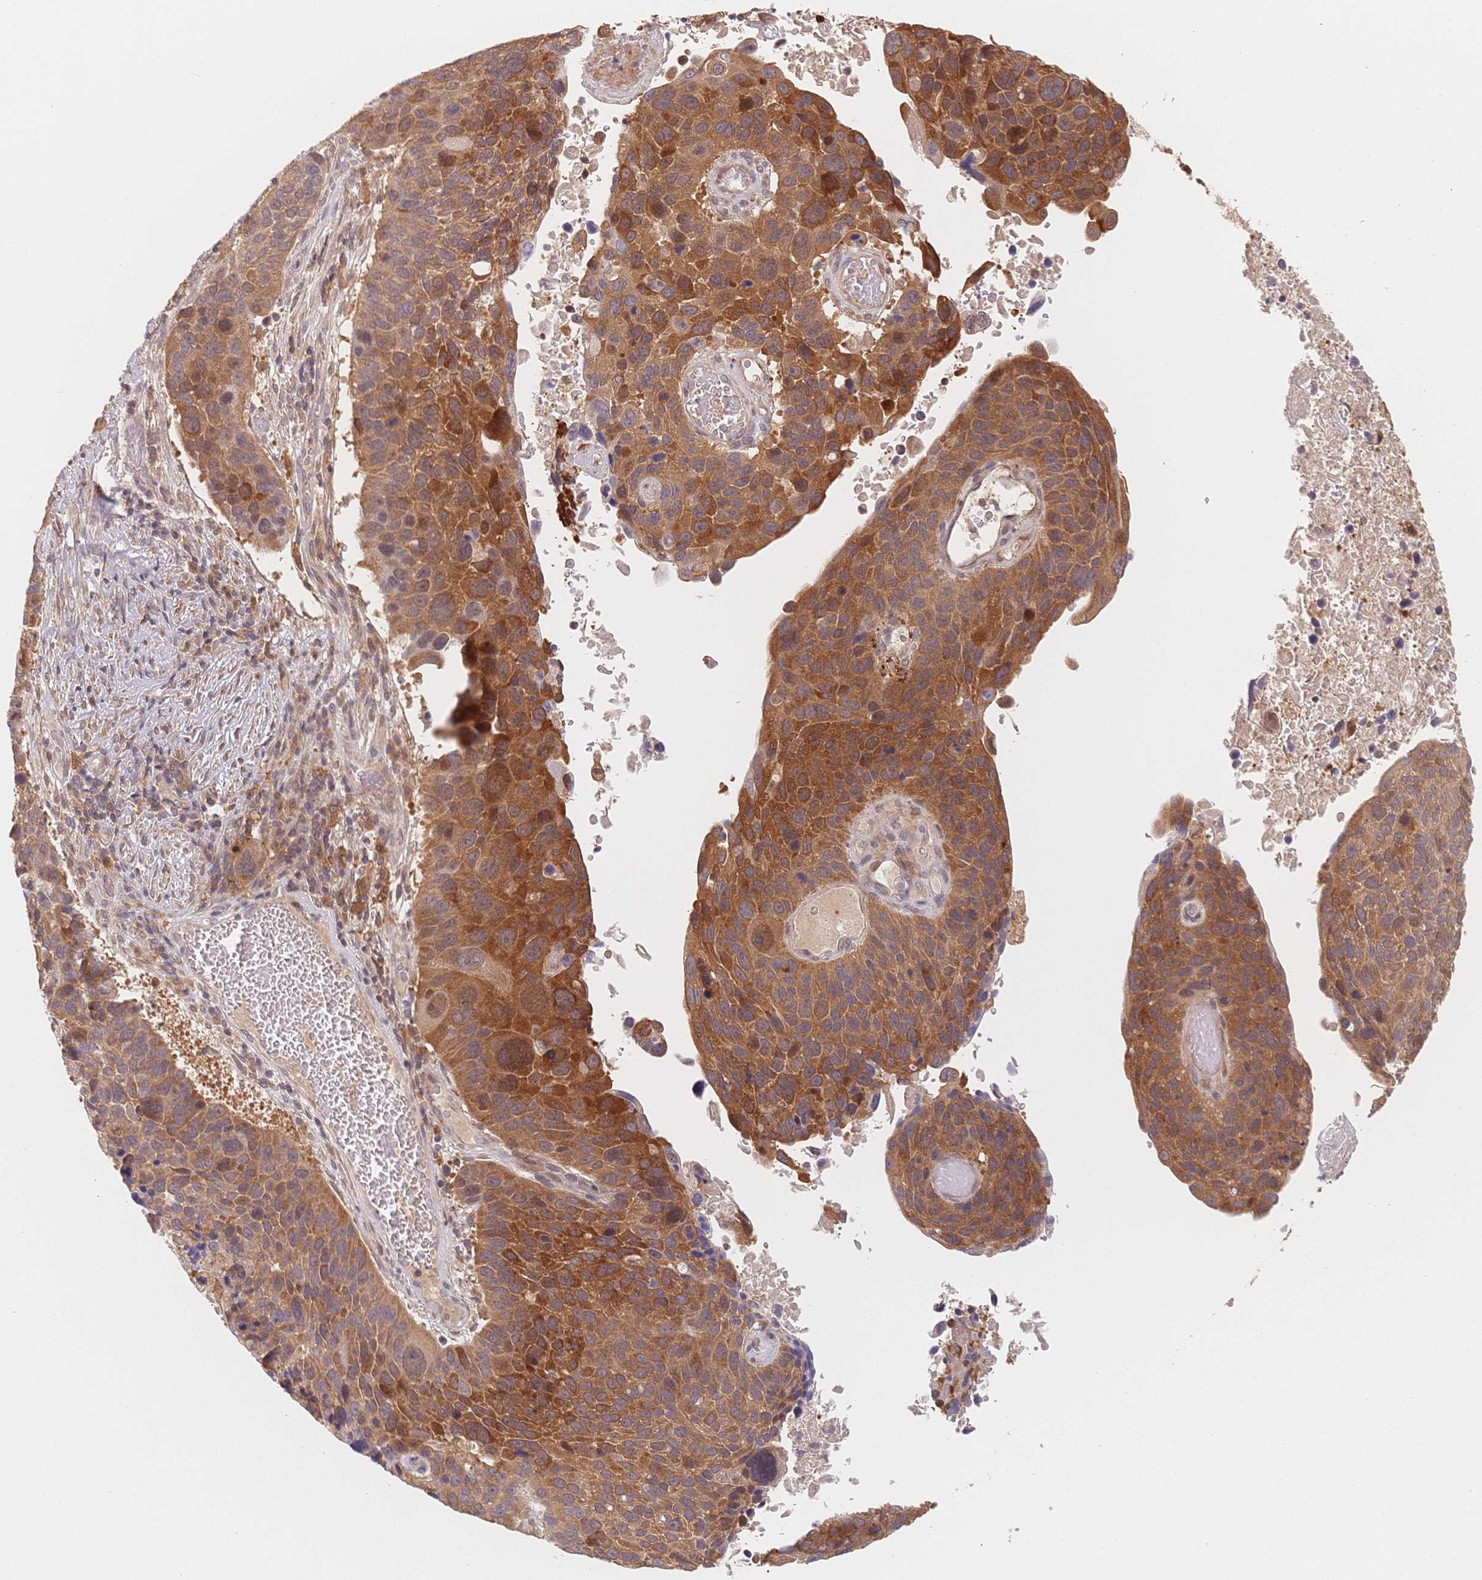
{"staining": {"intensity": "moderate", "quantity": ">75%", "location": "cytoplasmic/membranous"}, "tissue": "lung cancer", "cell_type": "Tumor cells", "image_type": "cancer", "snomed": [{"axis": "morphology", "description": "Squamous cell carcinoma, NOS"}, {"axis": "topography", "description": "Lung"}], "caption": "The image reveals staining of squamous cell carcinoma (lung), revealing moderate cytoplasmic/membranous protein positivity (brown color) within tumor cells.", "gene": "C12orf75", "patient": {"sex": "male", "age": 68}}